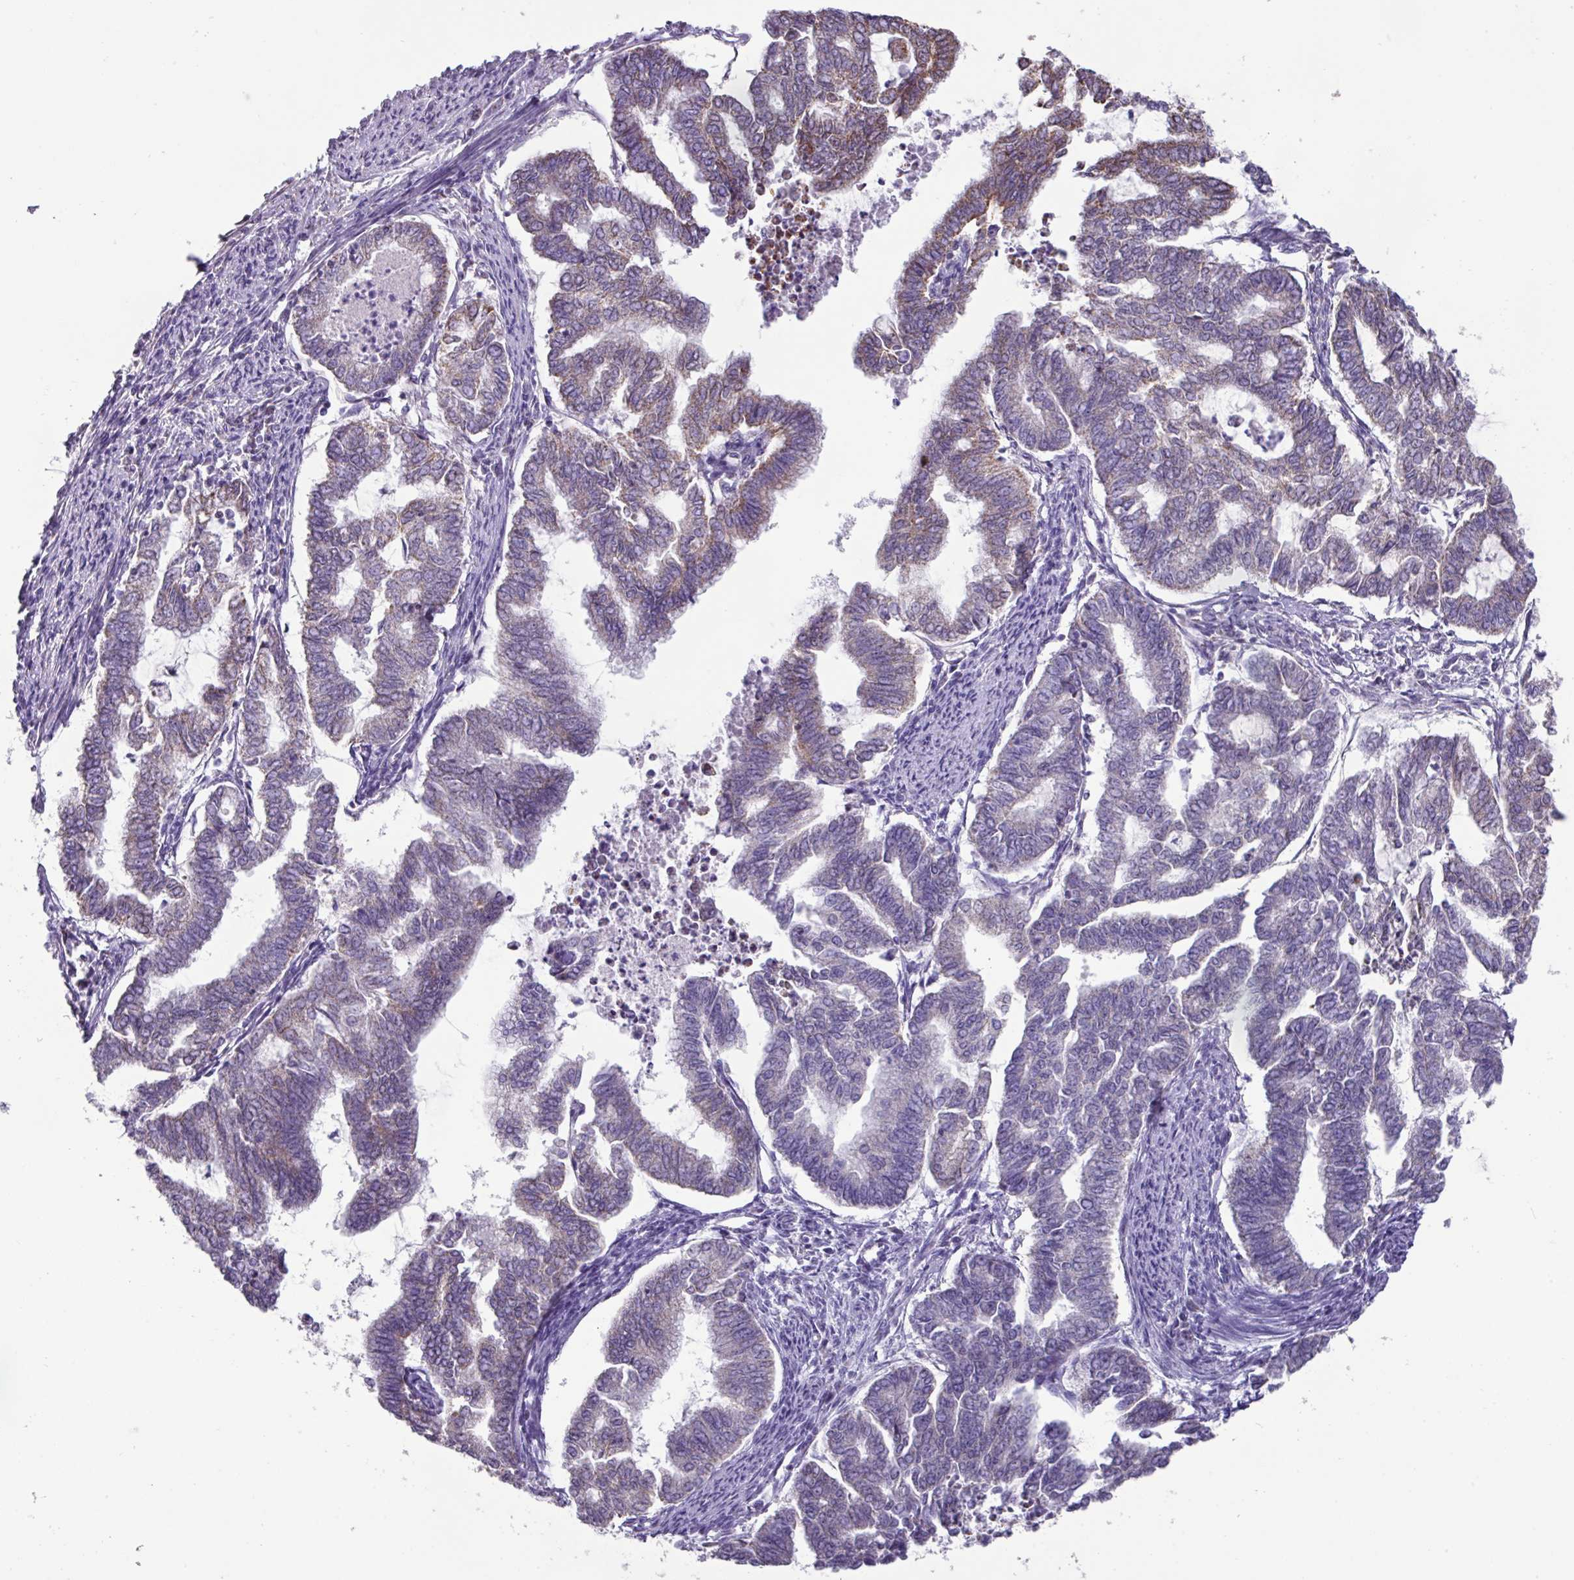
{"staining": {"intensity": "weak", "quantity": "<25%", "location": "cytoplasmic/membranous"}, "tissue": "endometrial cancer", "cell_type": "Tumor cells", "image_type": "cancer", "snomed": [{"axis": "morphology", "description": "Adenocarcinoma, NOS"}, {"axis": "topography", "description": "Endometrium"}], "caption": "Image shows no protein expression in tumor cells of endometrial cancer (adenocarcinoma) tissue. Brightfield microscopy of IHC stained with DAB (brown) and hematoxylin (blue), captured at high magnification.", "gene": "MT-ND4", "patient": {"sex": "female", "age": 79}}